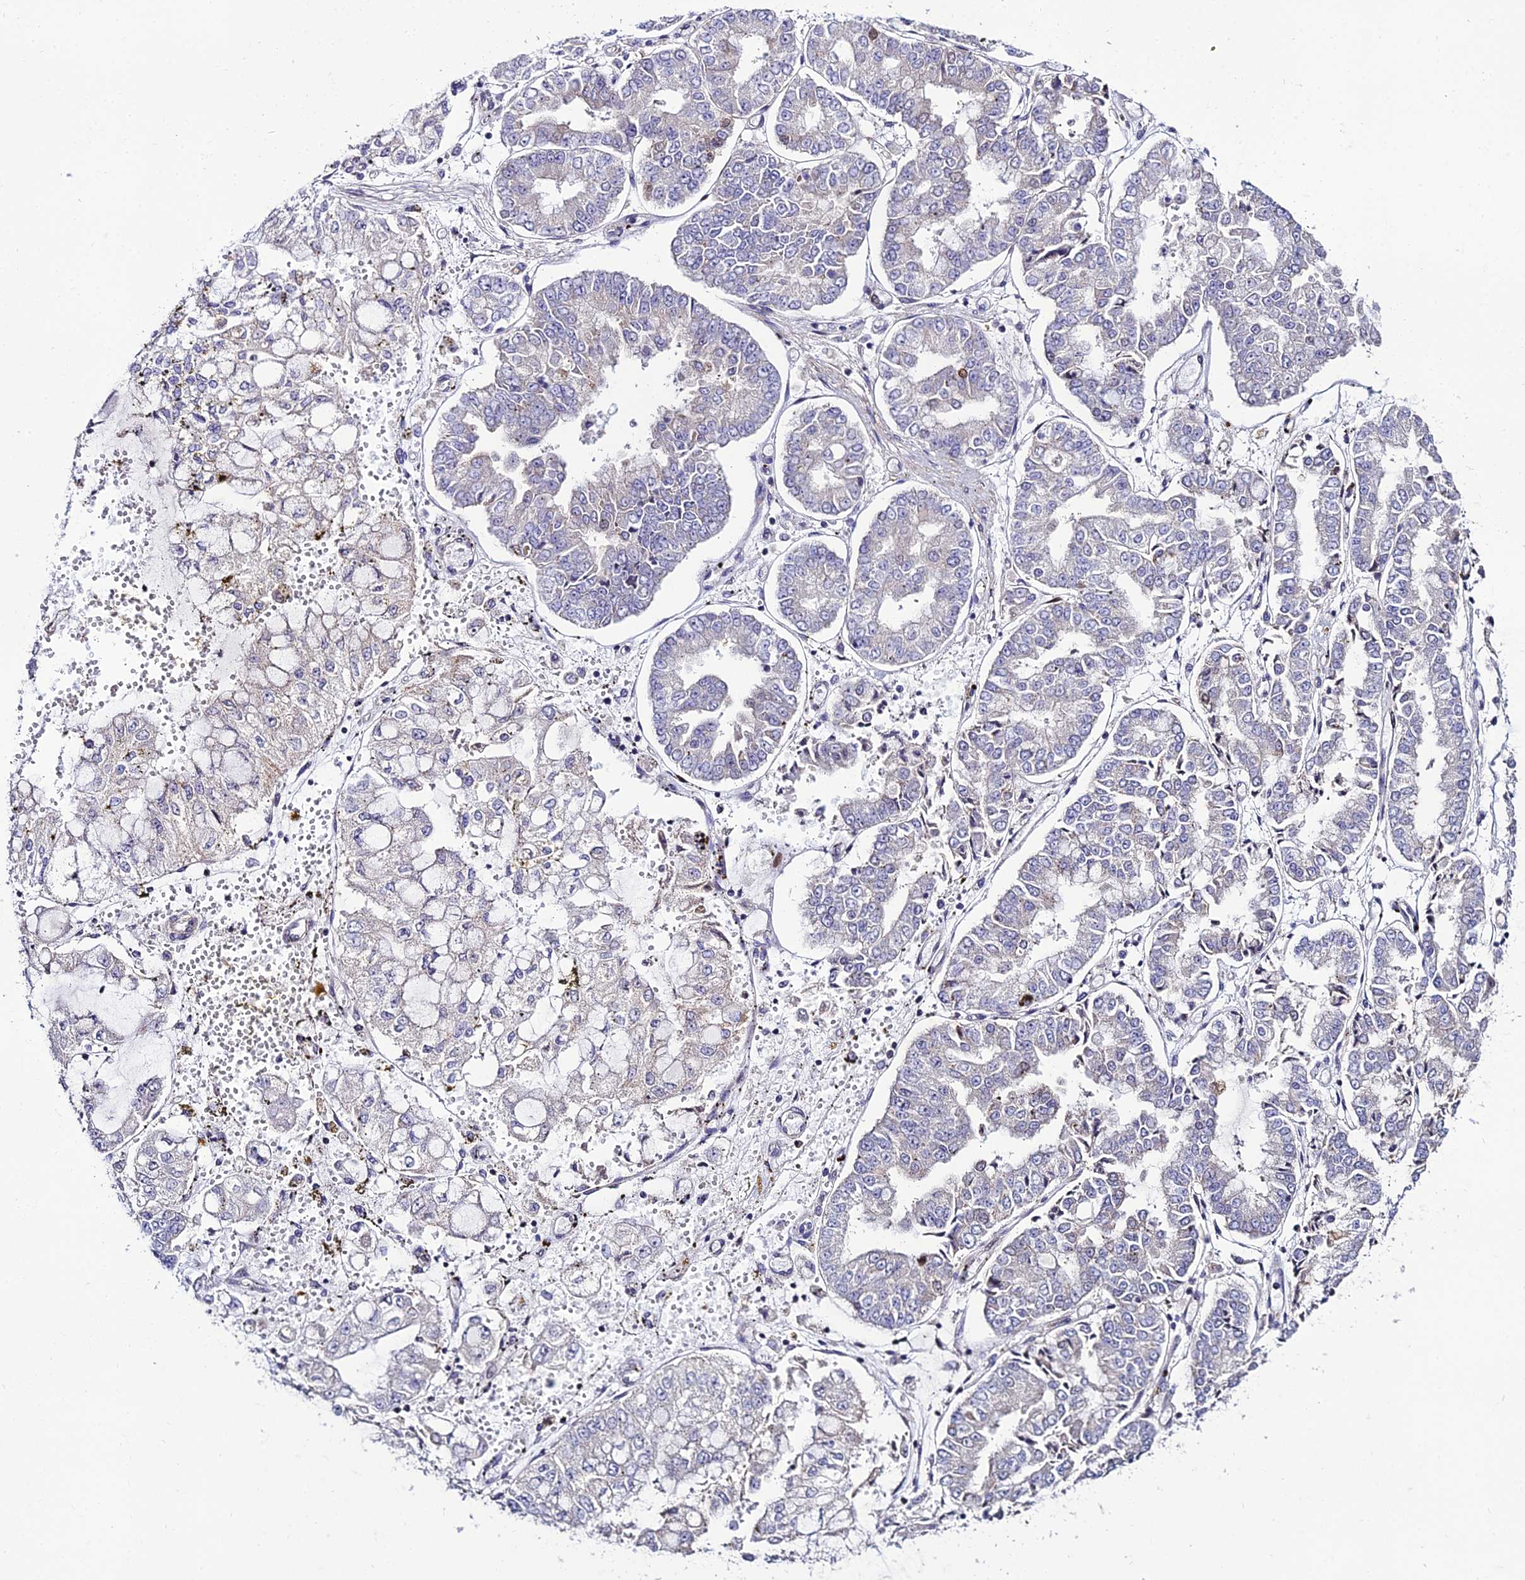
{"staining": {"intensity": "negative", "quantity": "none", "location": "none"}, "tissue": "stomach cancer", "cell_type": "Tumor cells", "image_type": "cancer", "snomed": [{"axis": "morphology", "description": "Adenocarcinoma, NOS"}, {"axis": "topography", "description": "Stomach"}], "caption": "This is an immunohistochemistry histopathology image of stomach adenocarcinoma. There is no expression in tumor cells.", "gene": "ZNF707", "patient": {"sex": "male", "age": 76}}